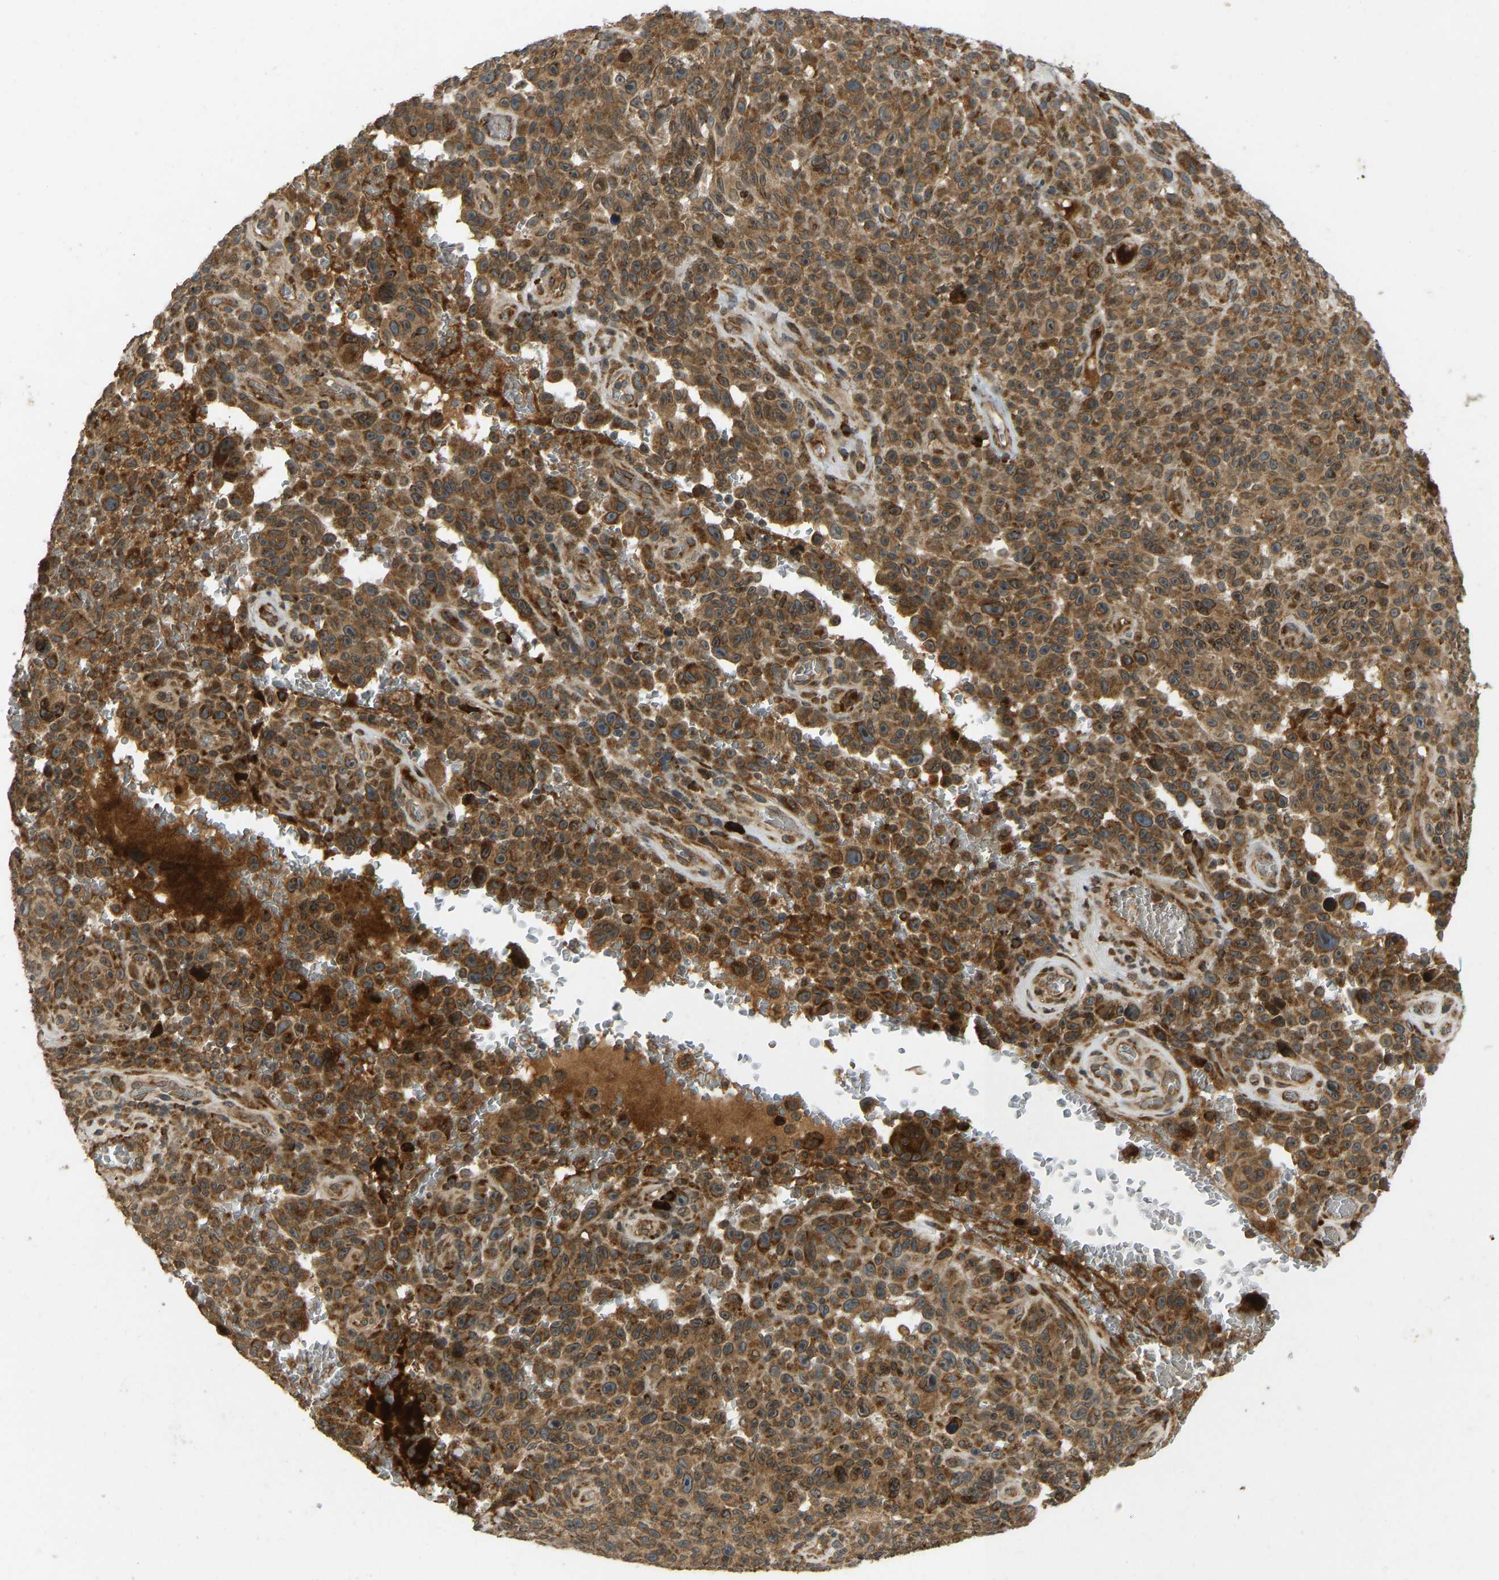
{"staining": {"intensity": "moderate", "quantity": ">75%", "location": "cytoplasmic/membranous"}, "tissue": "melanoma", "cell_type": "Tumor cells", "image_type": "cancer", "snomed": [{"axis": "morphology", "description": "Malignant melanoma, NOS"}, {"axis": "topography", "description": "Skin"}], "caption": "A micrograph of human melanoma stained for a protein reveals moderate cytoplasmic/membranous brown staining in tumor cells.", "gene": "RPN2", "patient": {"sex": "female", "age": 82}}